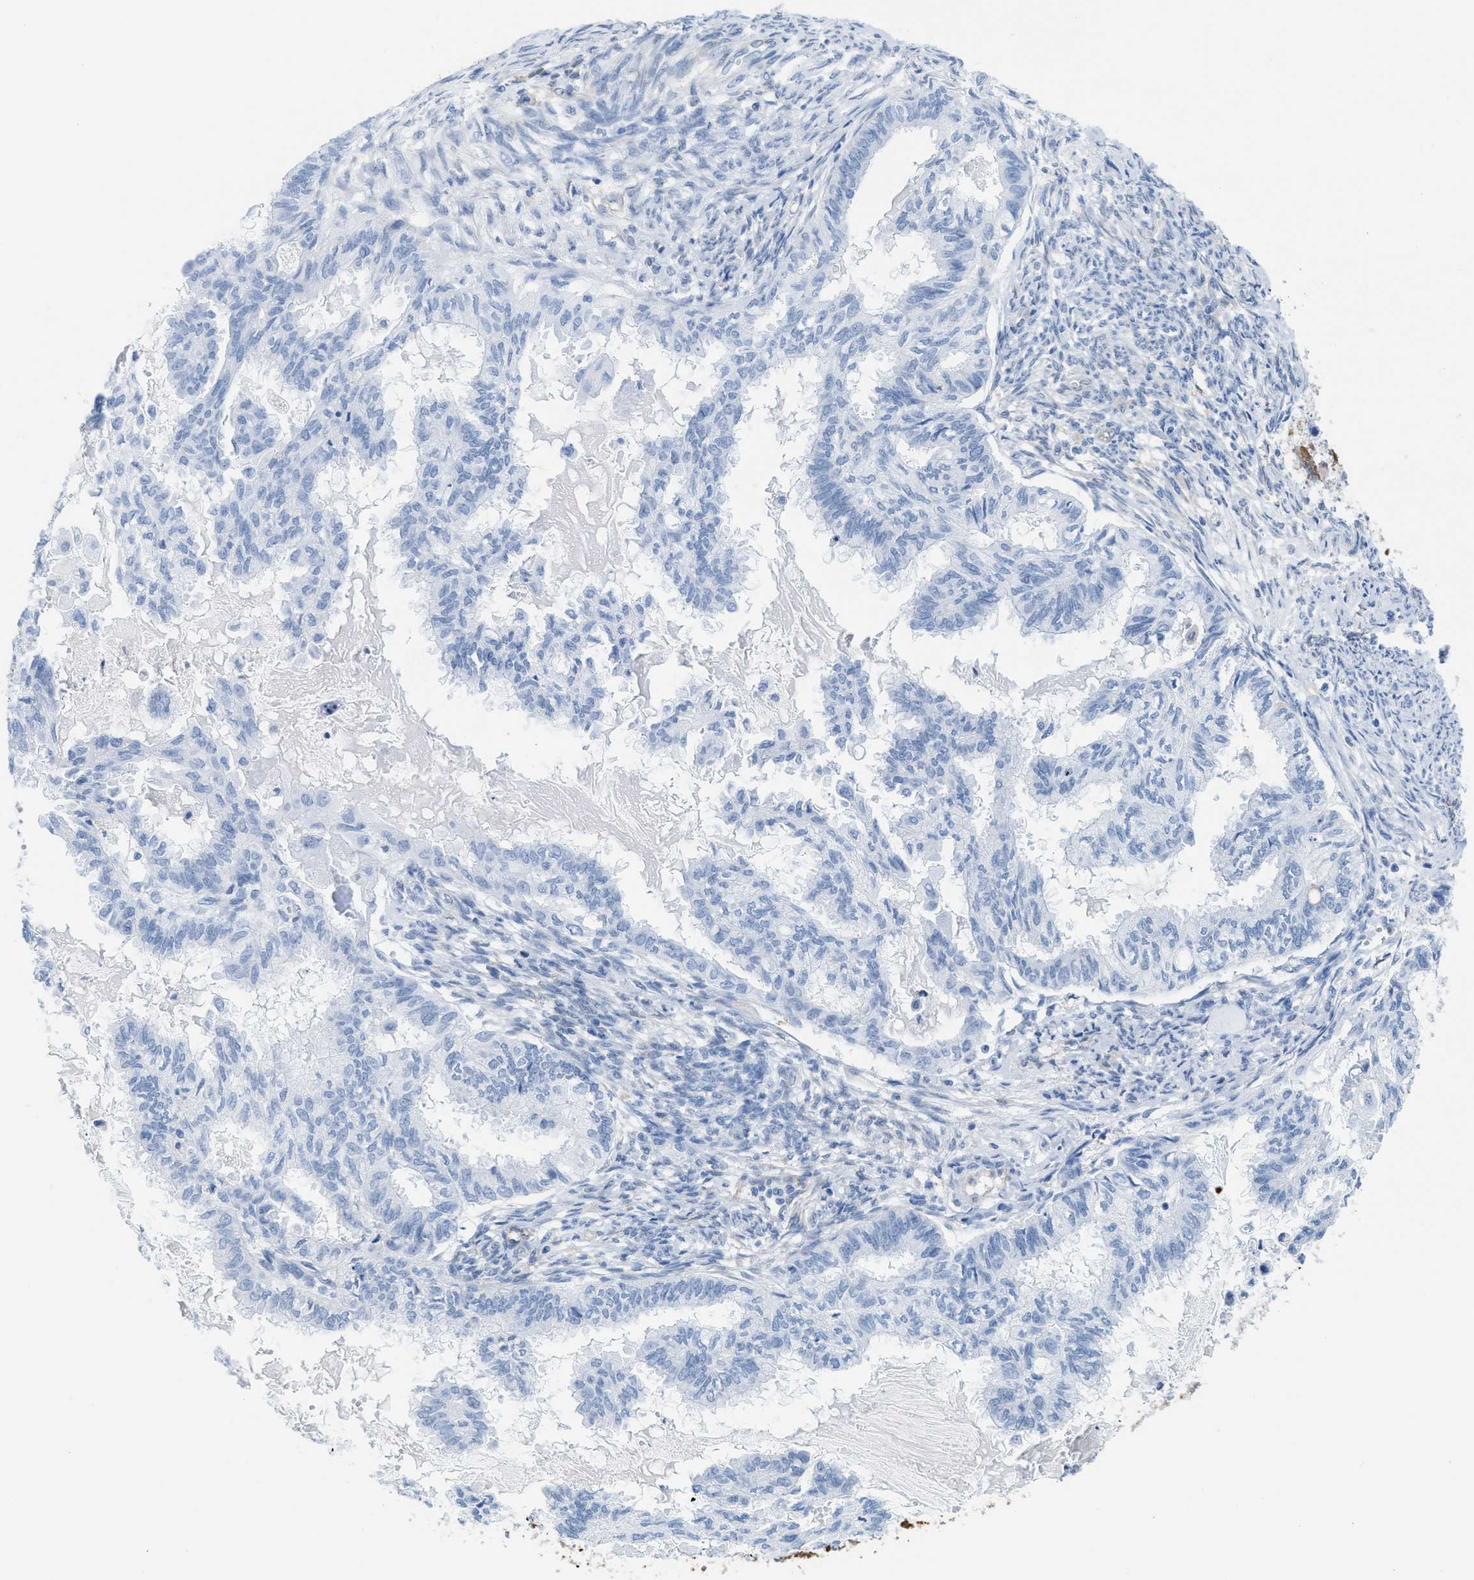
{"staining": {"intensity": "negative", "quantity": "none", "location": "none"}, "tissue": "cervical cancer", "cell_type": "Tumor cells", "image_type": "cancer", "snomed": [{"axis": "morphology", "description": "Normal tissue, NOS"}, {"axis": "morphology", "description": "Adenocarcinoma, NOS"}, {"axis": "topography", "description": "Cervix"}, {"axis": "topography", "description": "Endometrium"}], "caption": "This is an immunohistochemistry image of adenocarcinoma (cervical). There is no positivity in tumor cells.", "gene": "ASGR1", "patient": {"sex": "female", "age": 86}}